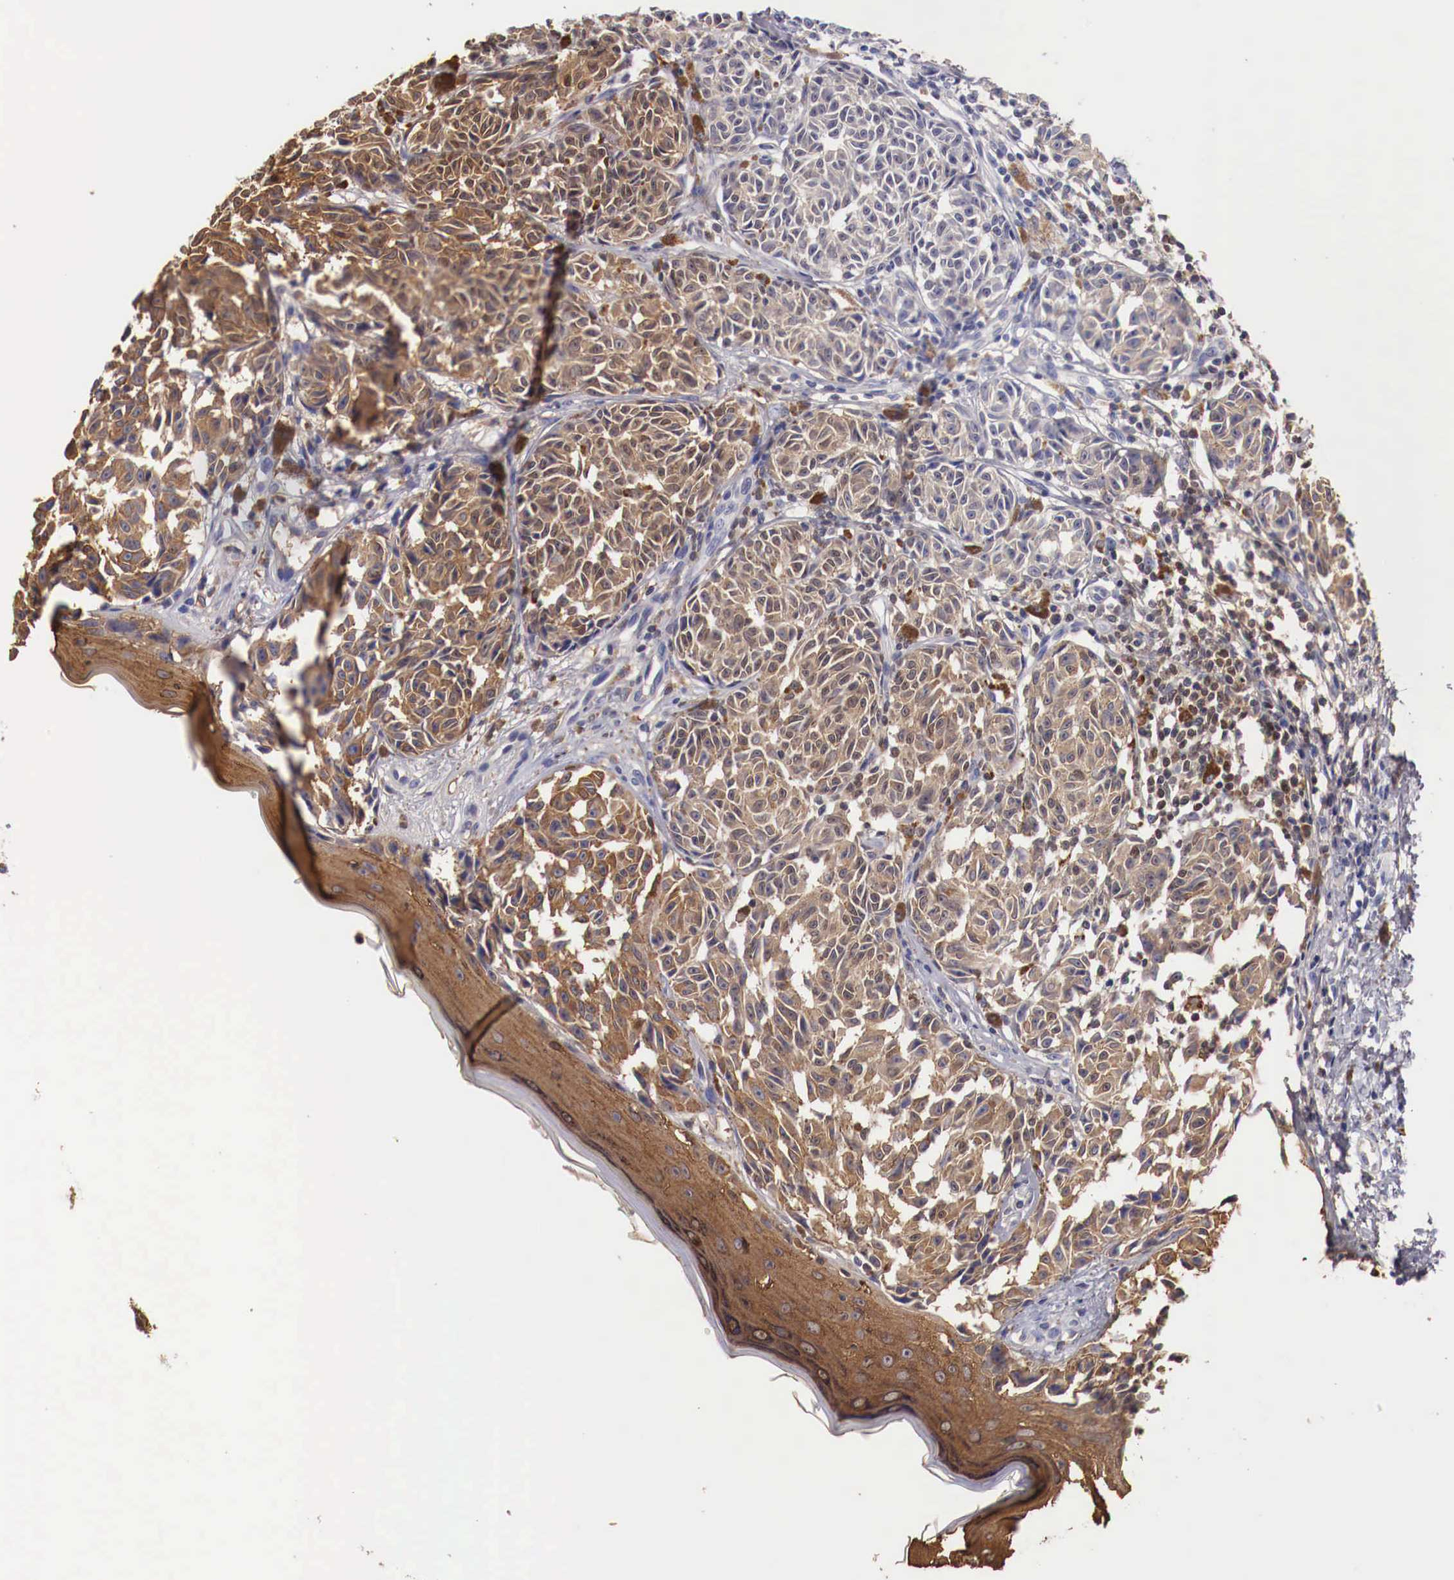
{"staining": {"intensity": "moderate", "quantity": "25%-75%", "location": "cytoplasmic/membranous"}, "tissue": "melanoma", "cell_type": "Tumor cells", "image_type": "cancer", "snomed": [{"axis": "morphology", "description": "Malignant melanoma, NOS"}, {"axis": "topography", "description": "Skin"}], "caption": "Malignant melanoma stained for a protein reveals moderate cytoplasmic/membranous positivity in tumor cells.", "gene": "PITPNA", "patient": {"sex": "male", "age": 49}}